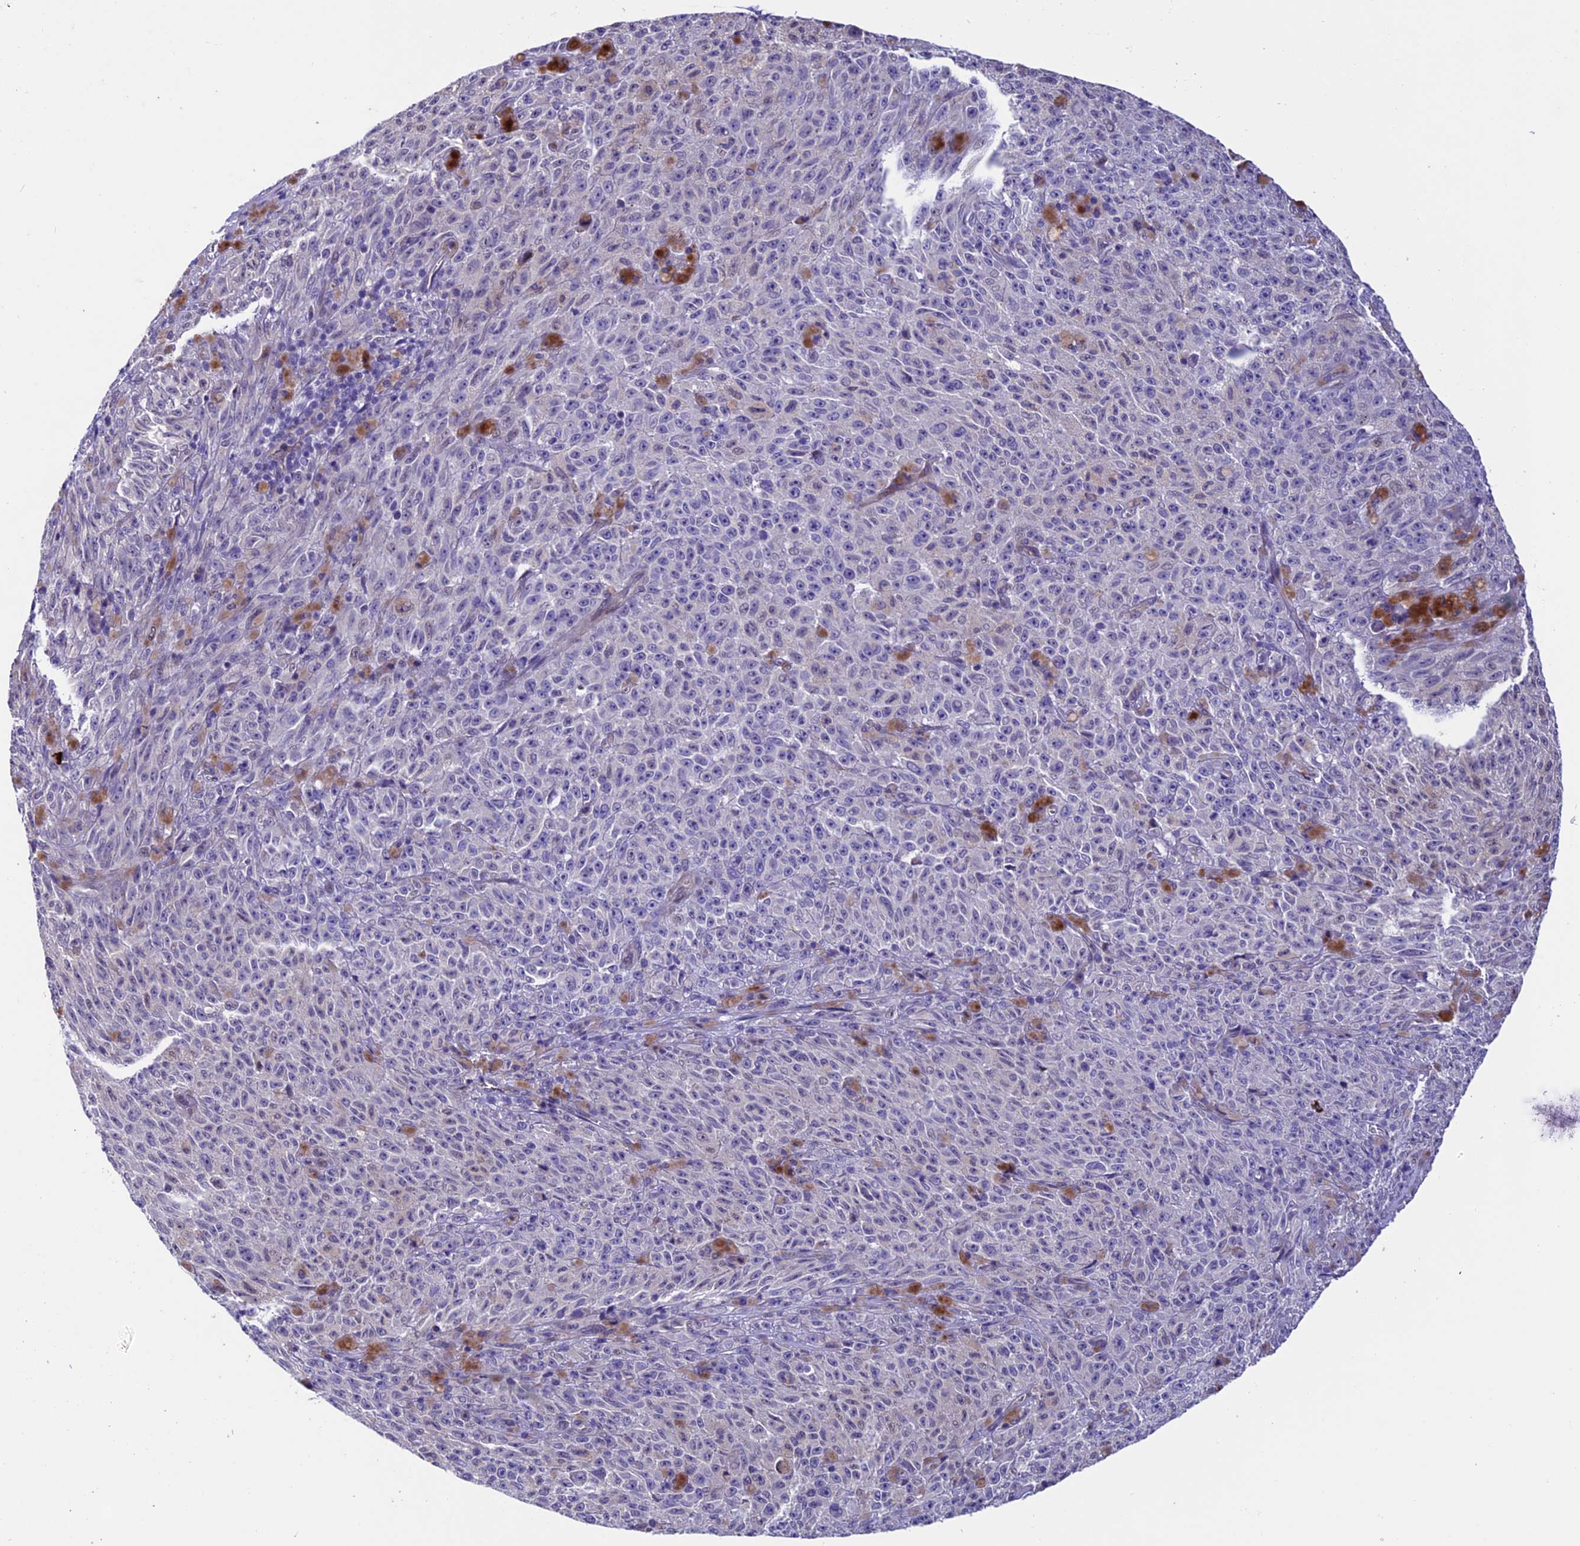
{"staining": {"intensity": "negative", "quantity": "none", "location": "none"}, "tissue": "melanoma", "cell_type": "Tumor cells", "image_type": "cancer", "snomed": [{"axis": "morphology", "description": "Malignant melanoma, NOS"}, {"axis": "topography", "description": "Skin"}], "caption": "This is a image of immunohistochemistry staining of melanoma, which shows no positivity in tumor cells. (Brightfield microscopy of DAB (3,3'-diaminobenzidine) immunohistochemistry at high magnification).", "gene": "TMEM171", "patient": {"sex": "female", "age": 82}}